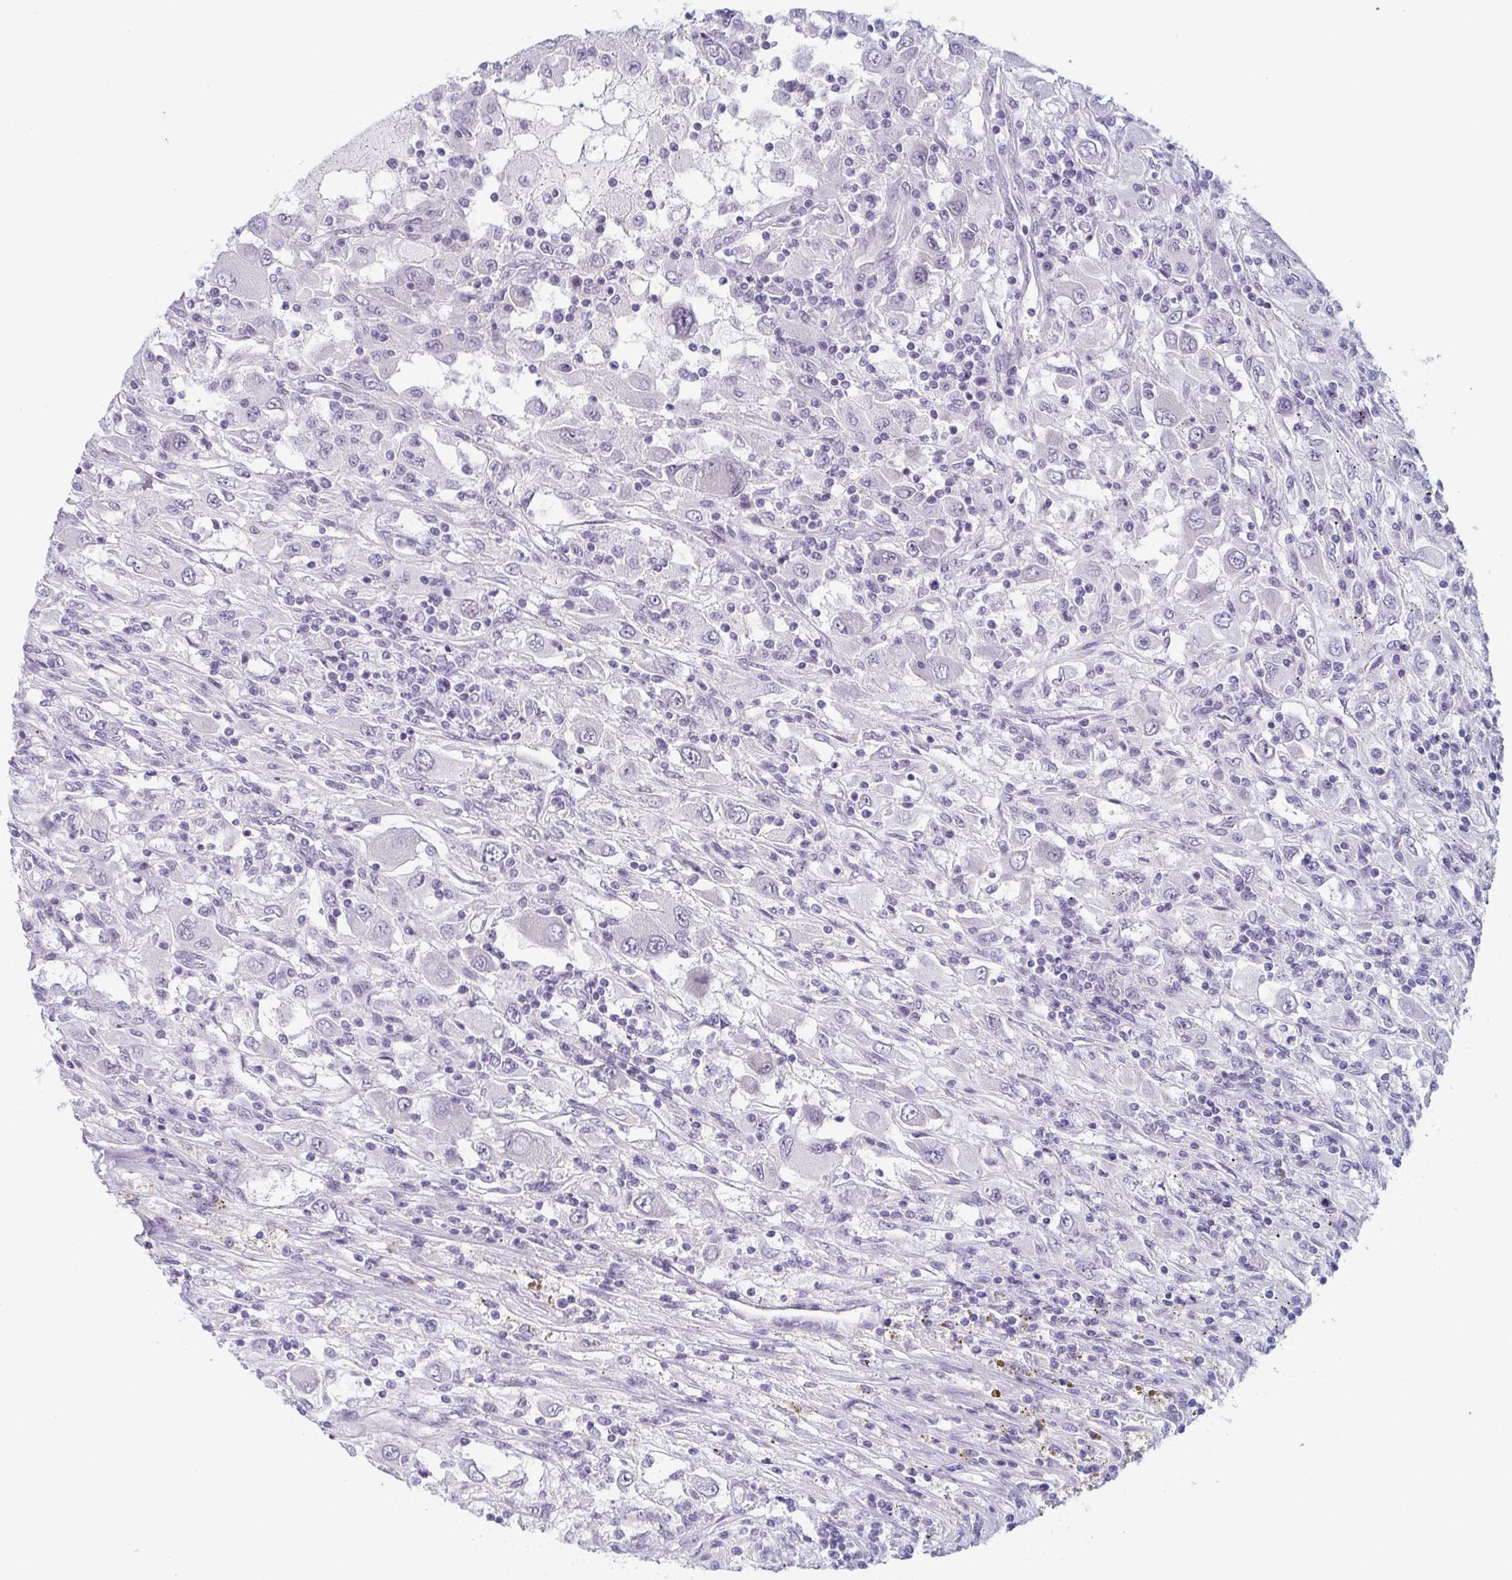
{"staining": {"intensity": "negative", "quantity": "none", "location": "none"}, "tissue": "renal cancer", "cell_type": "Tumor cells", "image_type": "cancer", "snomed": [{"axis": "morphology", "description": "Adenocarcinoma, NOS"}, {"axis": "topography", "description": "Kidney"}], "caption": "Immunohistochemical staining of renal cancer reveals no significant positivity in tumor cells. (Brightfield microscopy of DAB (3,3'-diaminobenzidine) IHC at high magnification).", "gene": "ZFP64", "patient": {"sex": "female", "age": 67}}